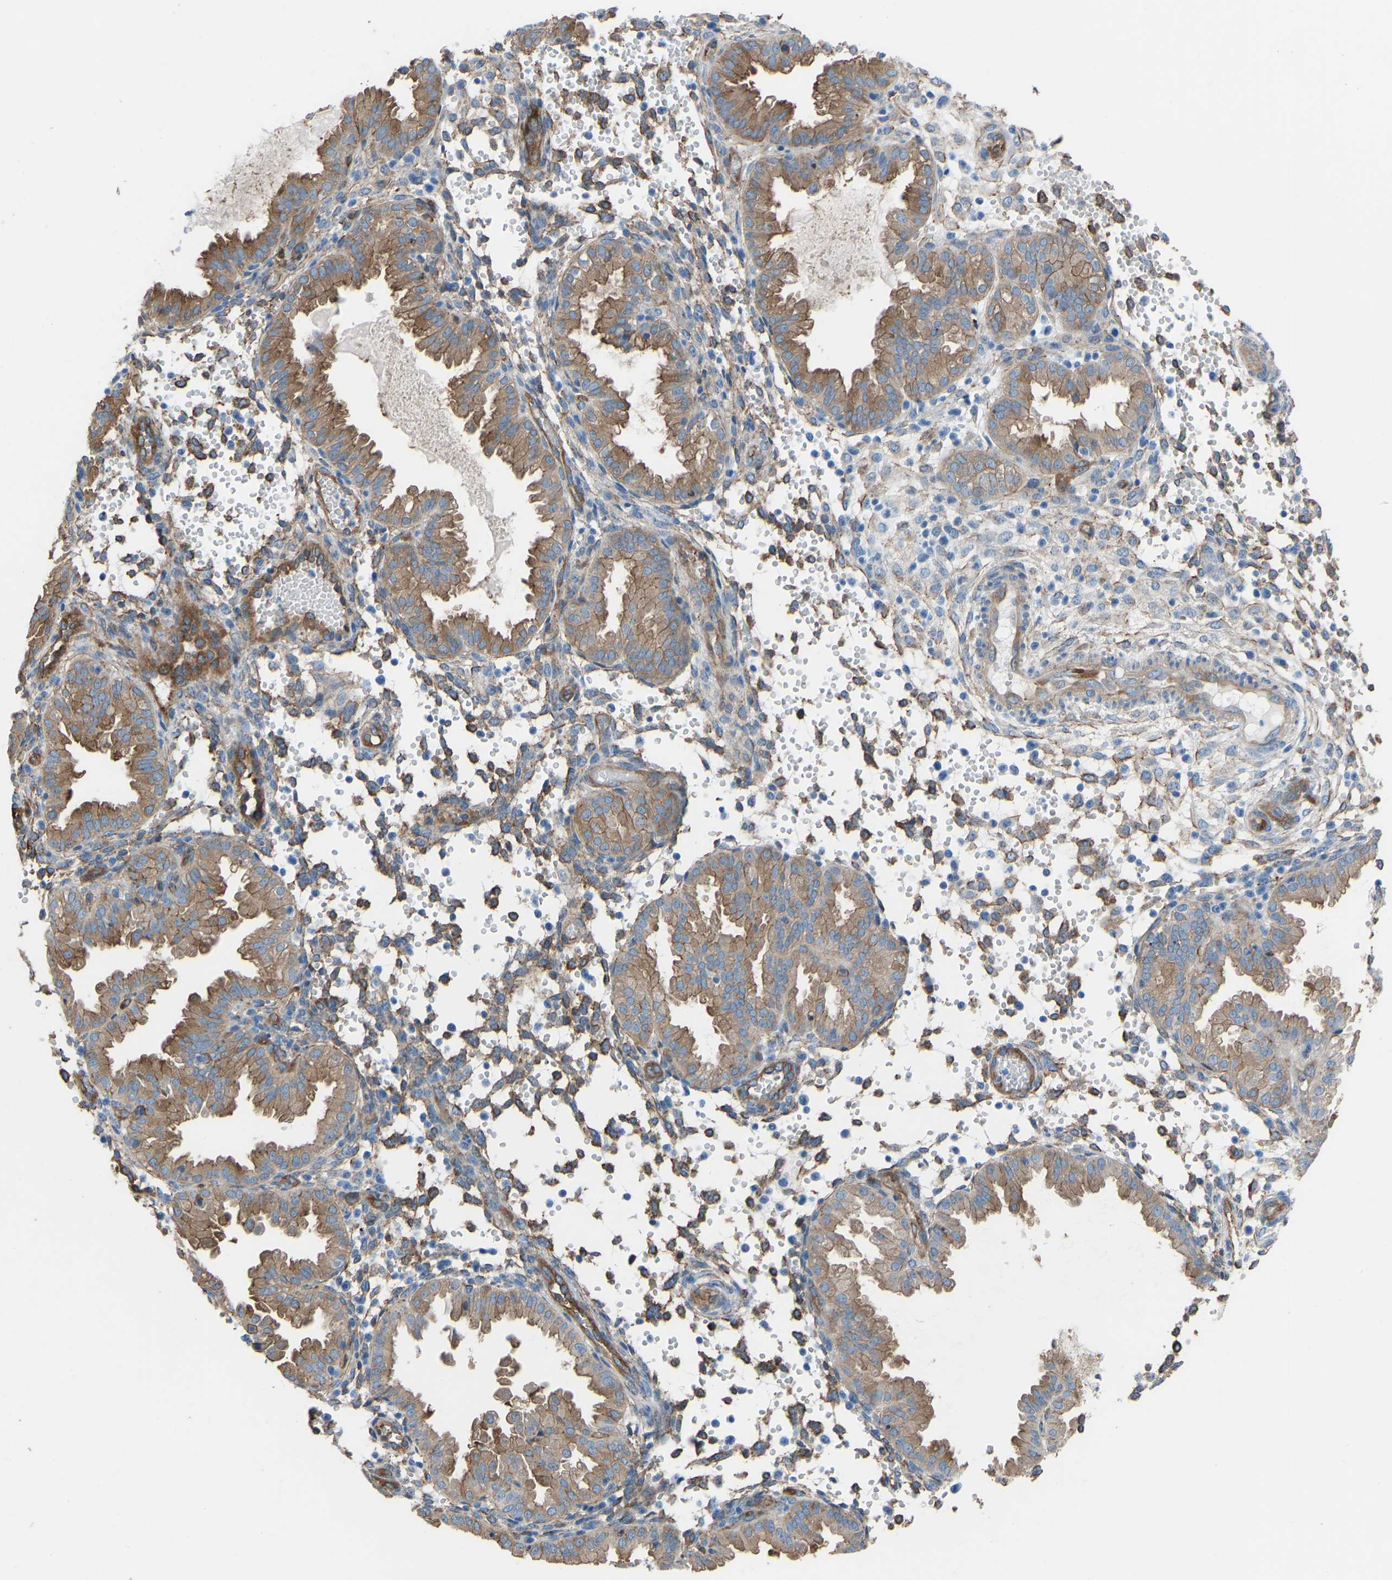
{"staining": {"intensity": "moderate", "quantity": "25%-75%", "location": "cytoplasmic/membranous"}, "tissue": "endometrium", "cell_type": "Cells in endometrial stroma", "image_type": "normal", "snomed": [{"axis": "morphology", "description": "Normal tissue, NOS"}, {"axis": "topography", "description": "Endometrium"}], "caption": "Protein staining of normal endometrium shows moderate cytoplasmic/membranous positivity in about 25%-75% of cells in endometrial stroma.", "gene": "MYH10", "patient": {"sex": "female", "age": 33}}